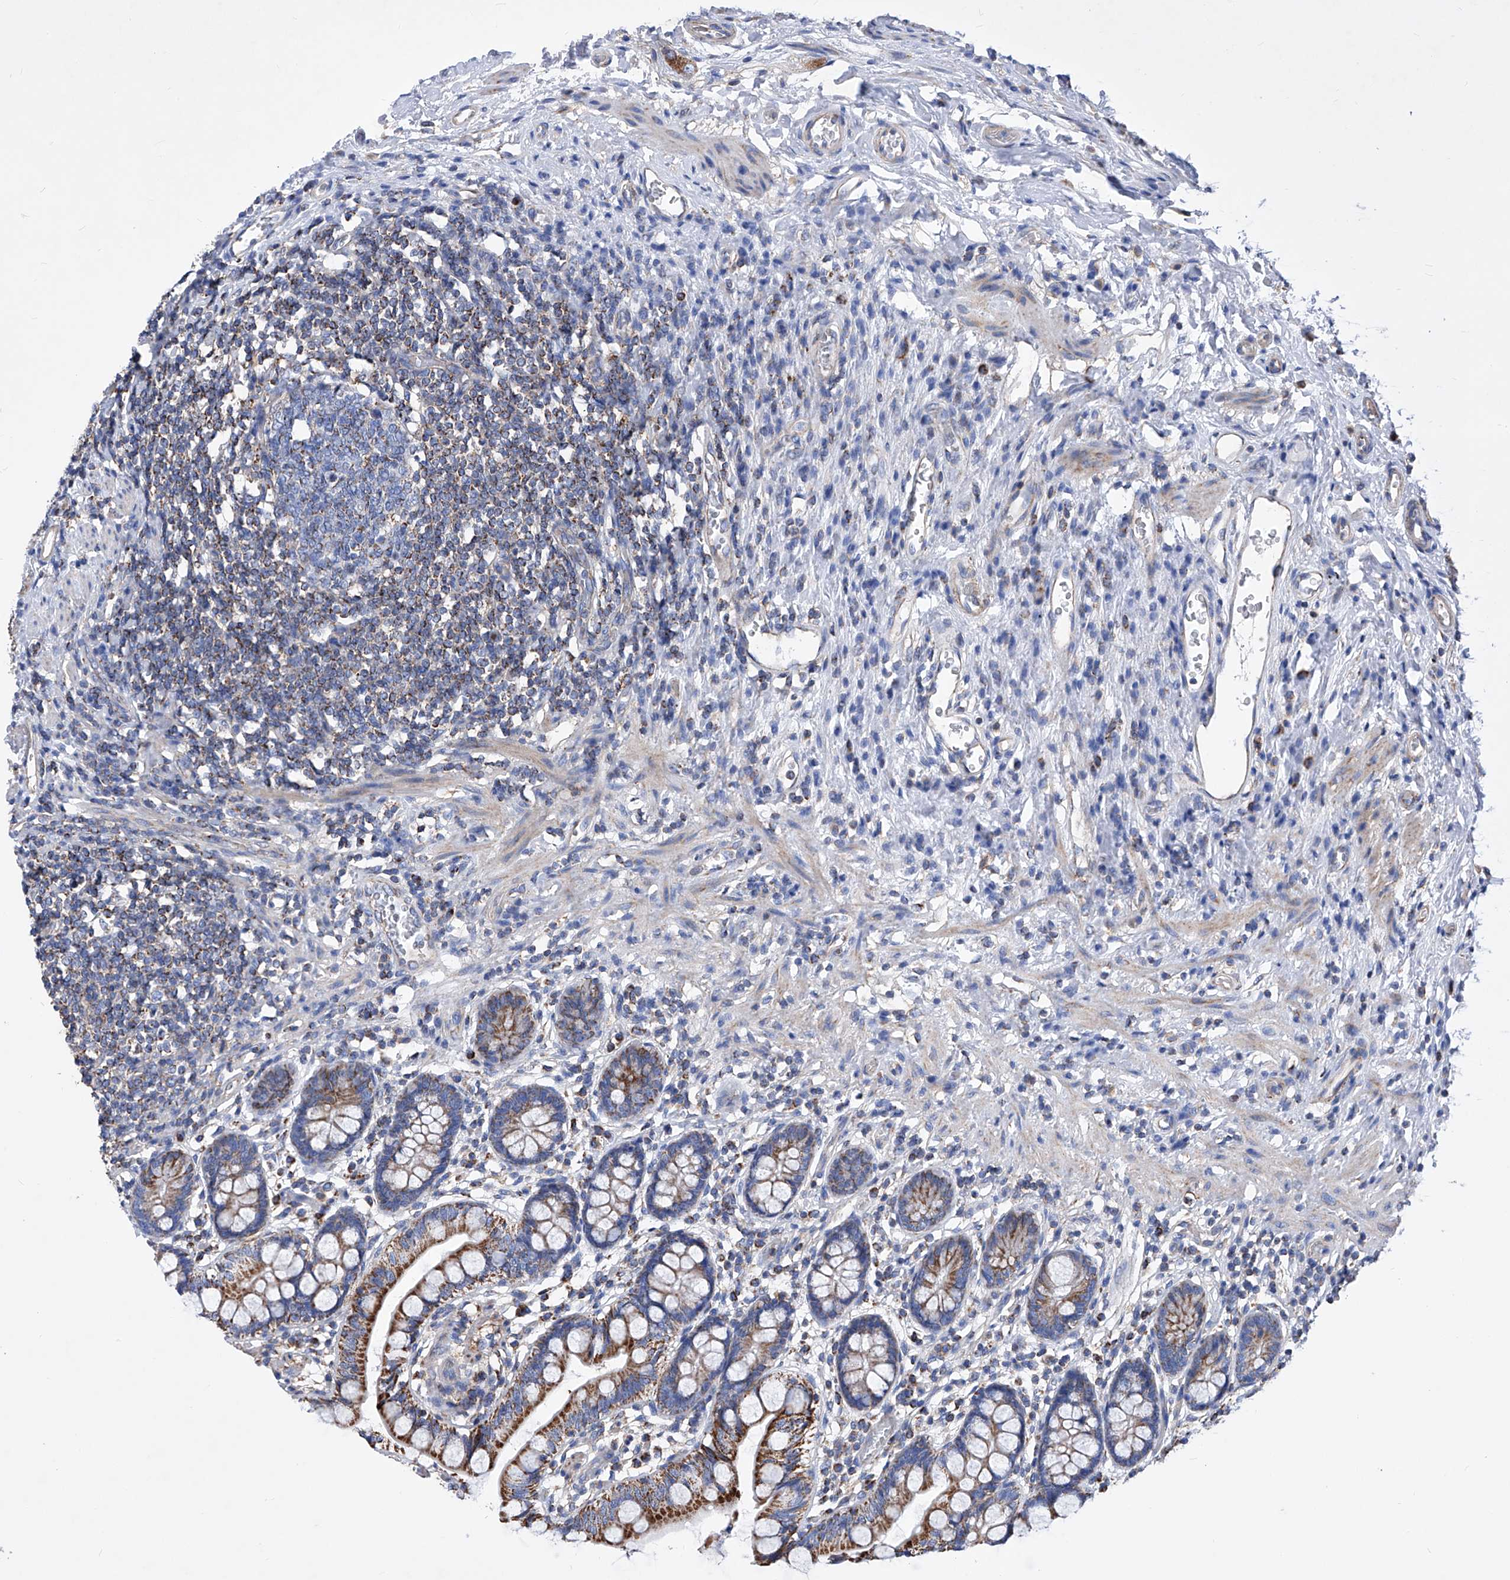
{"staining": {"intensity": "strong", "quantity": ">75%", "location": "cytoplasmic/membranous"}, "tissue": "small intestine", "cell_type": "Glandular cells", "image_type": "normal", "snomed": [{"axis": "morphology", "description": "Normal tissue, NOS"}, {"axis": "topography", "description": "Small intestine"}], "caption": "Protein expression analysis of unremarkable human small intestine reveals strong cytoplasmic/membranous expression in about >75% of glandular cells. (DAB = brown stain, brightfield microscopy at high magnification).", "gene": "HRNR", "patient": {"sex": "male", "age": 52}}